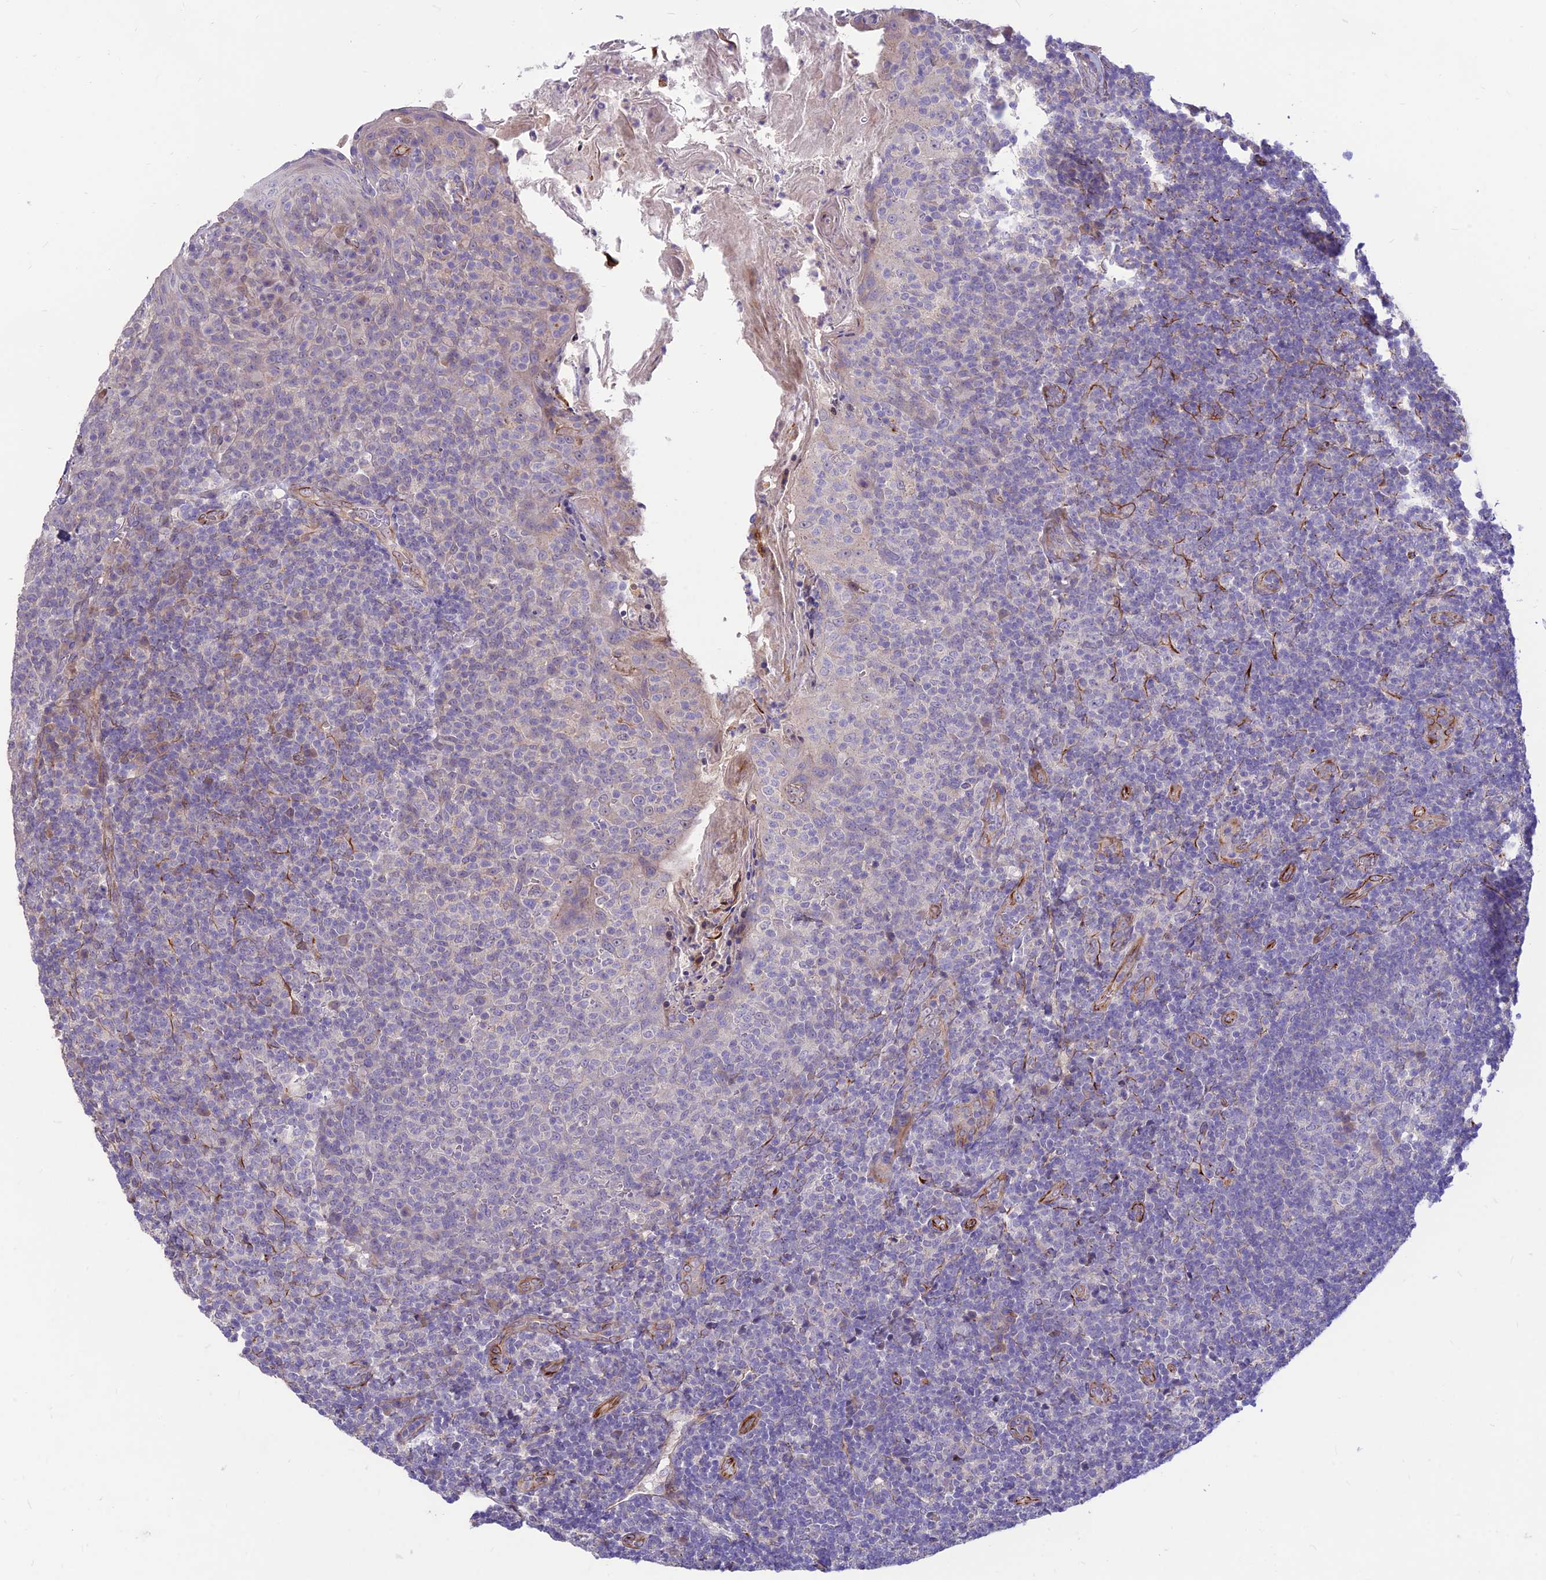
{"staining": {"intensity": "negative", "quantity": "none", "location": "none"}, "tissue": "tonsil", "cell_type": "Germinal center cells", "image_type": "normal", "snomed": [{"axis": "morphology", "description": "Normal tissue, NOS"}, {"axis": "topography", "description": "Tonsil"}], "caption": "This micrograph is of unremarkable tonsil stained with immunohistochemistry to label a protein in brown with the nuclei are counter-stained blue. There is no positivity in germinal center cells.", "gene": "ST8SIA5", "patient": {"sex": "female", "age": 10}}